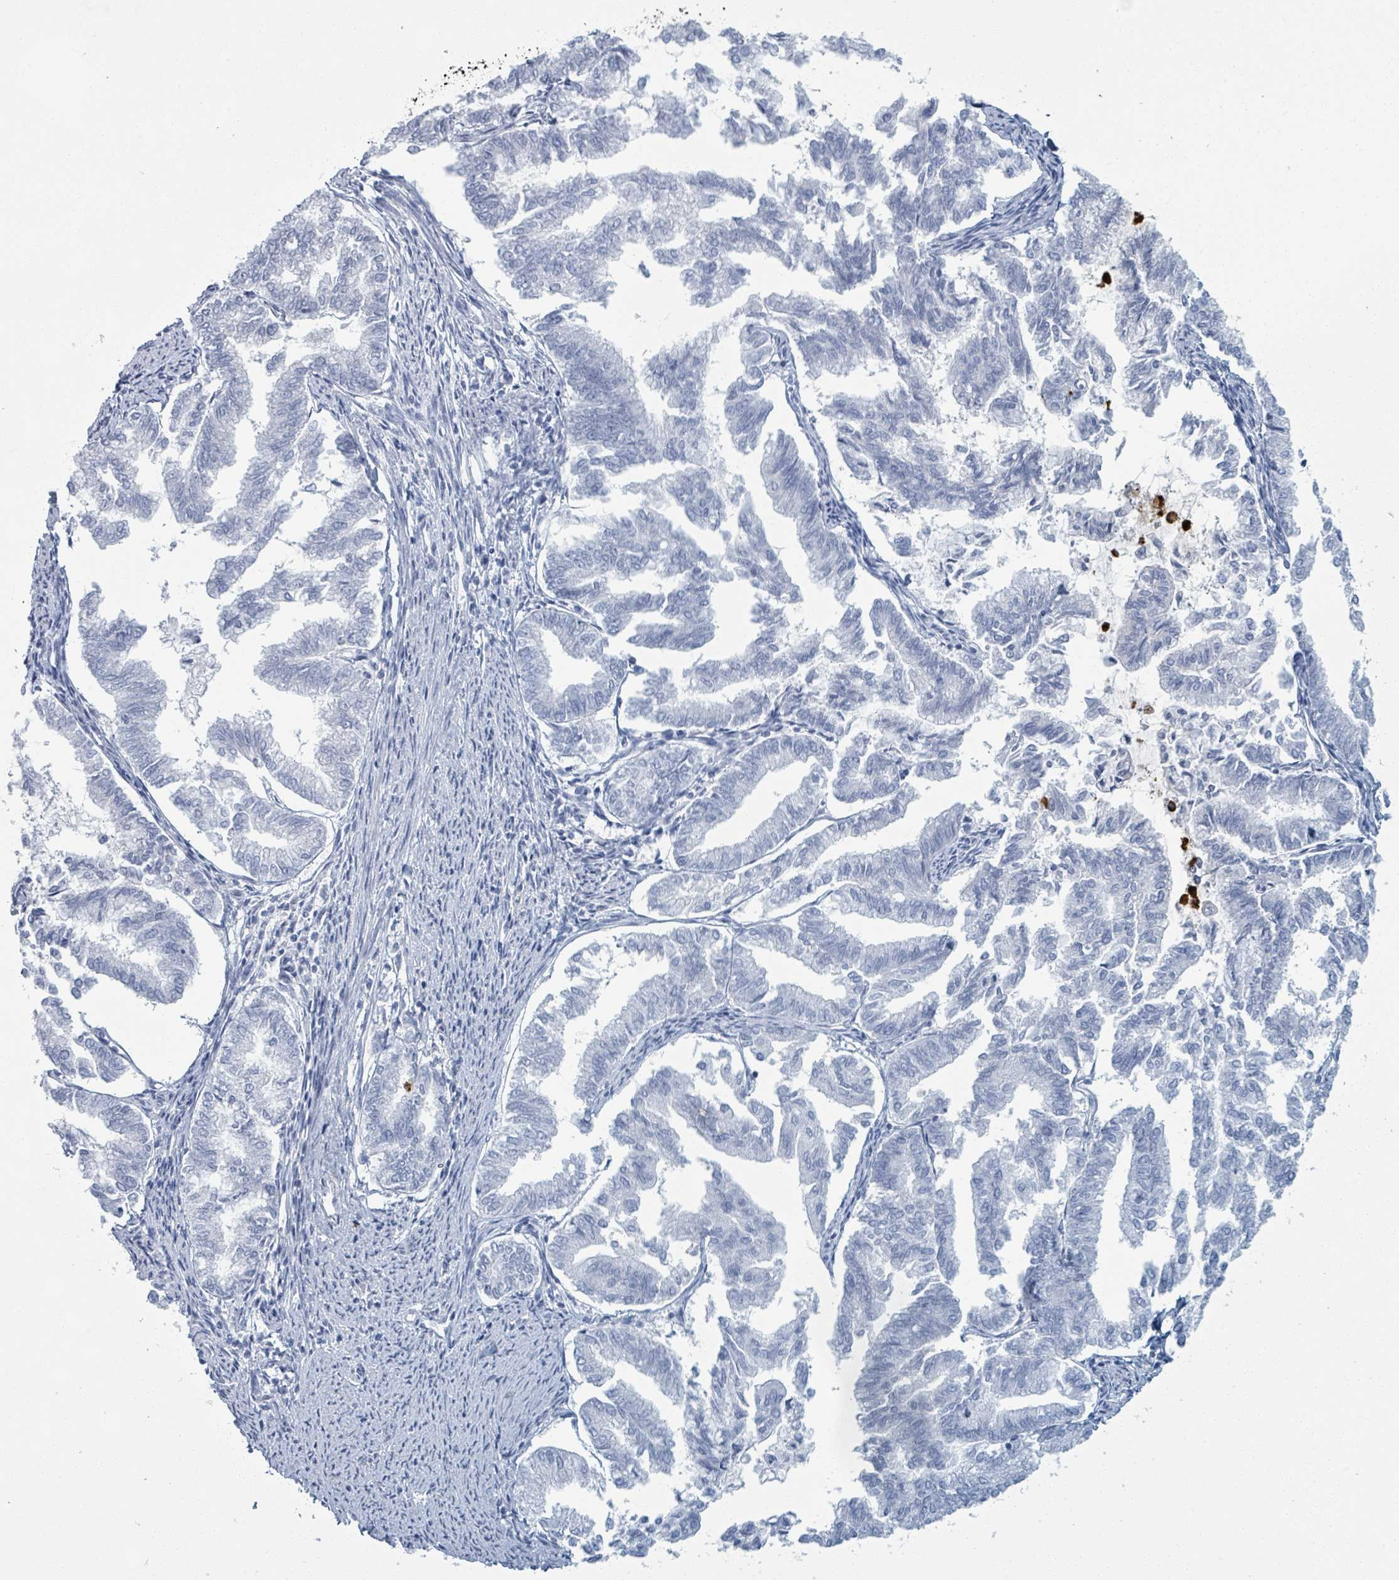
{"staining": {"intensity": "negative", "quantity": "none", "location": "none"}, "tissue": "endometrial cancer", "cell_type": "Tumor cells", "image_type": "cancer", "snomed": [{"axis": "morphology", "description": "Adenocarcinoma, NOS"}, {"axis": "topography", "description": "Endometrium"}], "caption": "Immunohistochemistry (IHC) of endometrial cancer (adenocarcinoma) exhibits no positivity in tumor cells.", "gene": "DEFA4", "patient": {"sex": "female", "age": 79}}